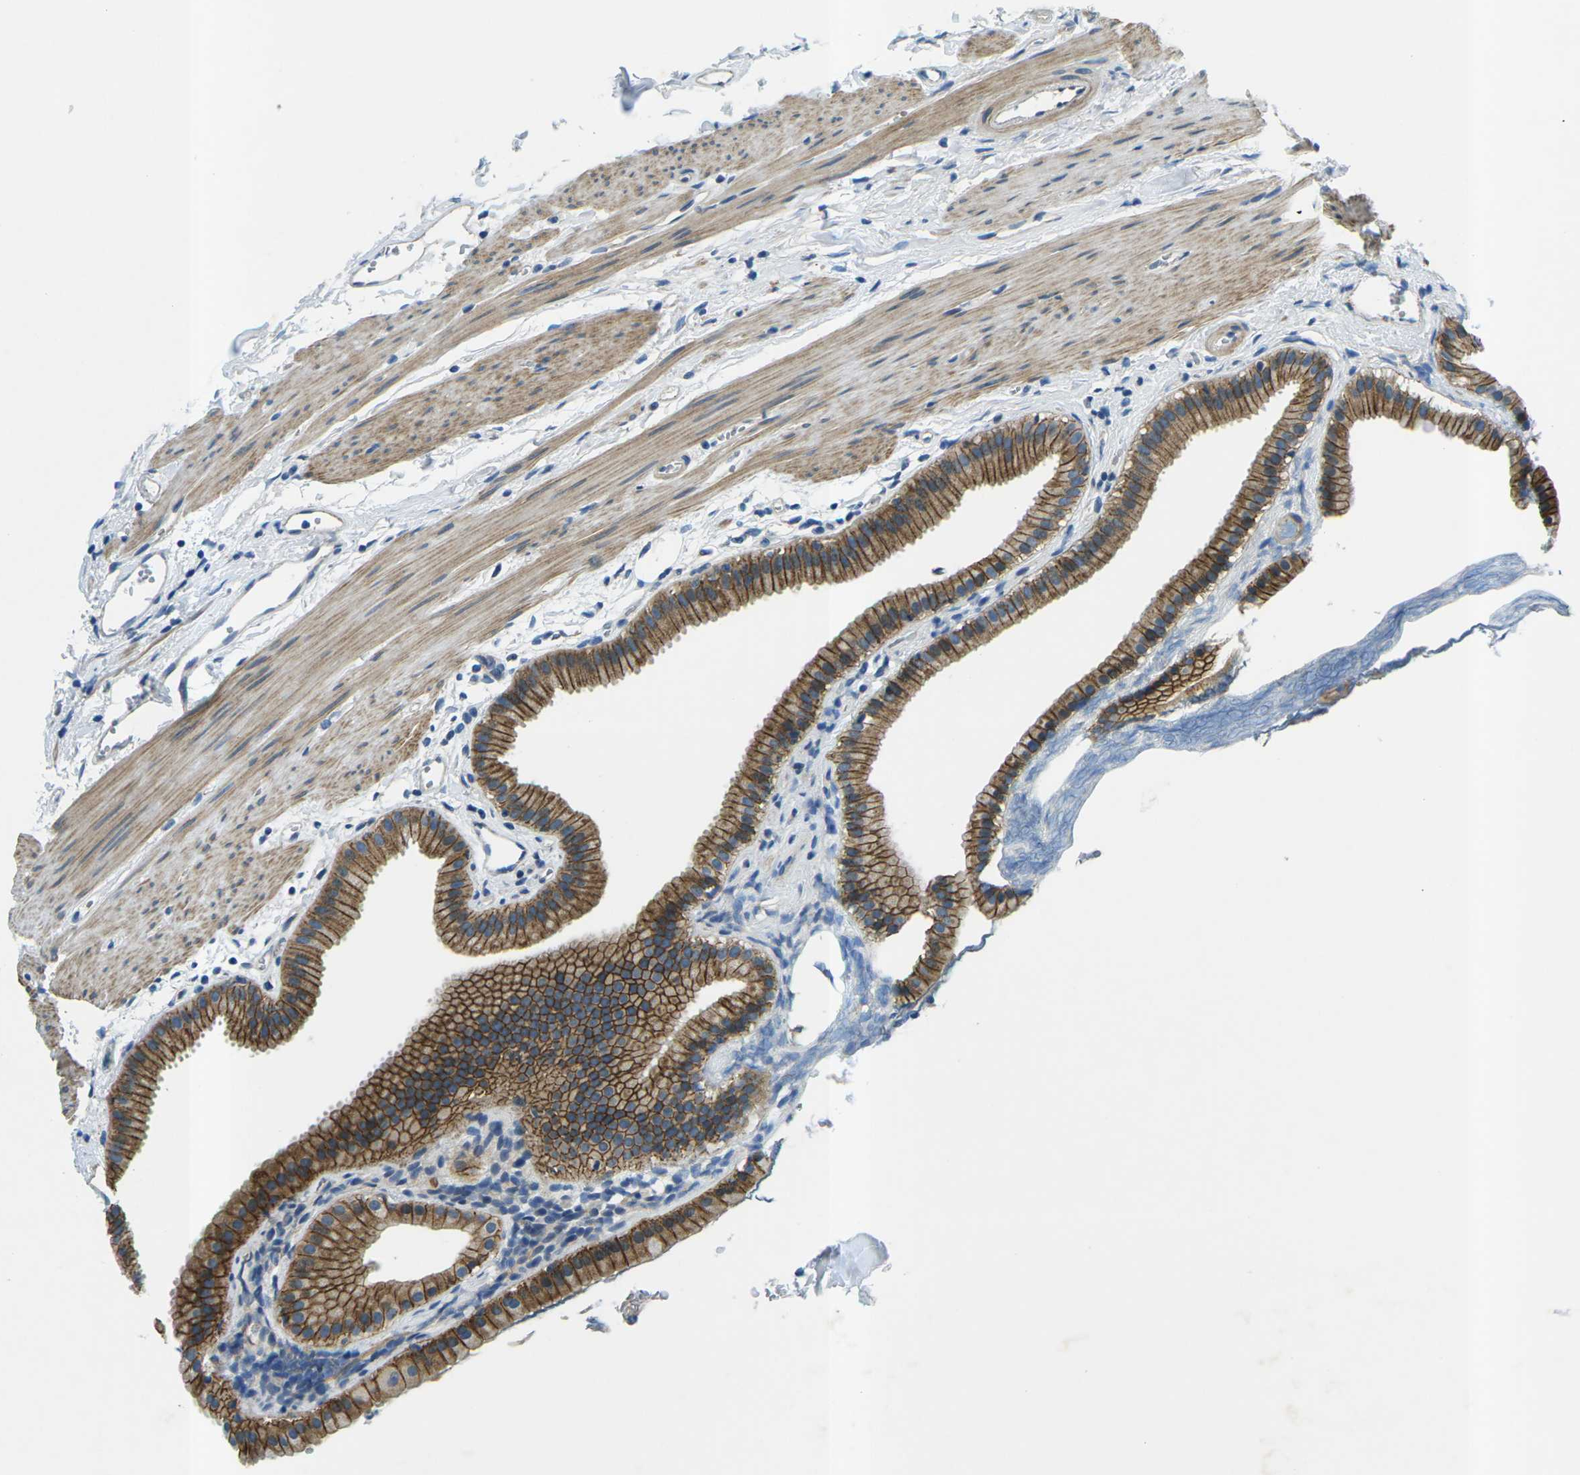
{"staining": {"intensity": "strong", "quantity": ">75%", "location": "cytoplasmic/membranous"}, "tissue": "gallbladder", "cell_type": "Glandular cells", "image_type": "normal", "snomed": [{"axis": "morphology", "description": "Normal tissue, NOS"}, {"axis": "topography", "description": "Gallbladder"}], "caption": "Unremarkable gallbladder exhibits strong cytoplasmic/membranous staining in approximately >75% of glandular cells, visualized by immunohistochemistry. (IHC, brightfield microscopy, high magnification).", "gene": "CTNND1", "patient": {"sex": "female", "age": 64}}